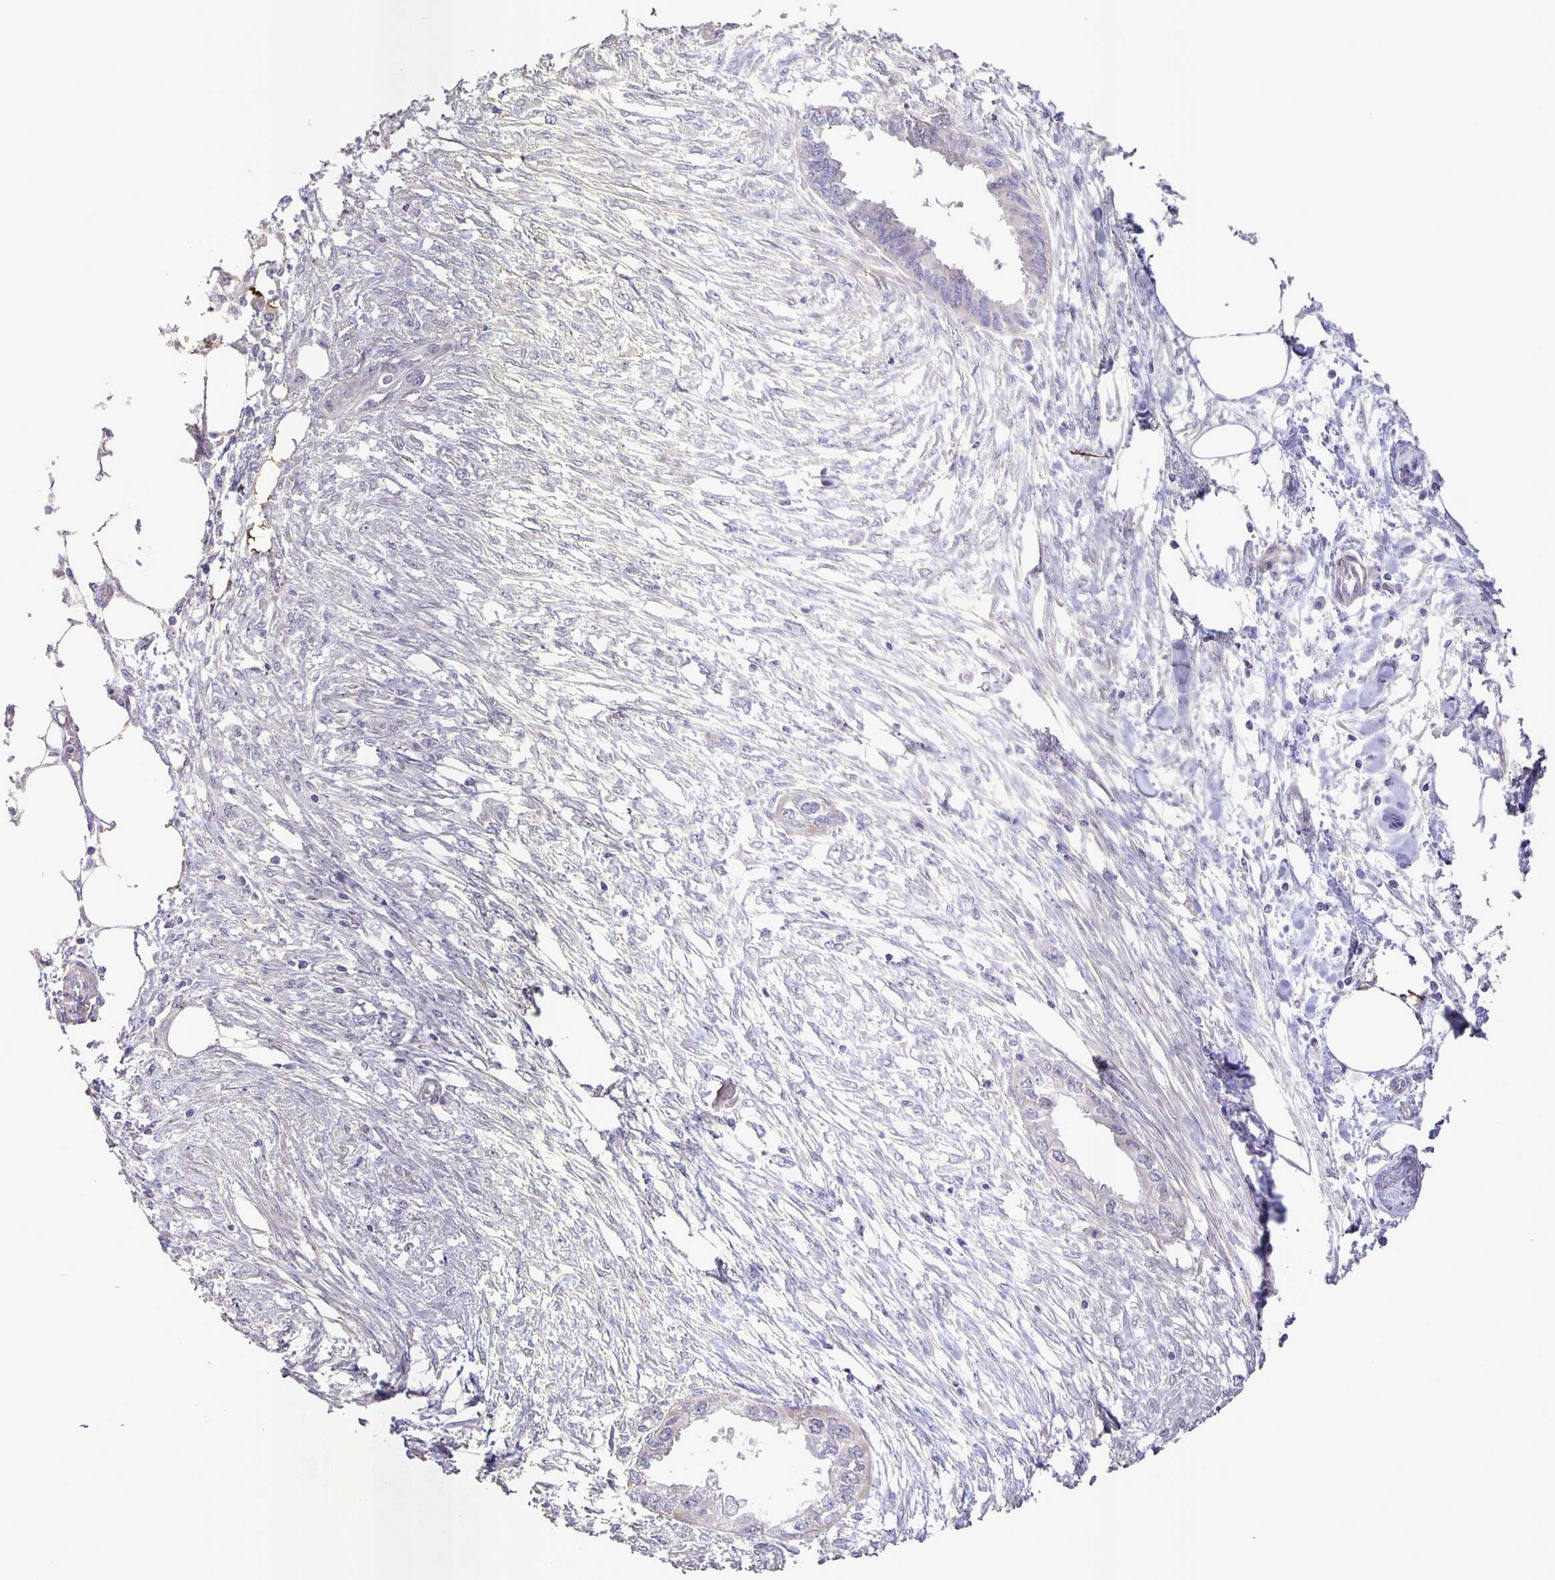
{"staining": {"intensity": "negative", "quantity": "none", "location": "none"}, "tissue": "endometrial cancer", "cell_type": "Tumor cells", "image_type": "cancer", "snomed": [{"axis": "morphology", "description": "Adenocarcinoma, NOS"}, {"axis": "morphology", "description": "Adenocarcinoma, metastatic, NOS"}, {"axis": "topography", "description": "Adipose tissue"}, {"axis": "topography", "description": "Endometrium"}], "caption": "Immunohistochemistry (IHC) of metastatic adenocarcinoma (endometrial) exhibits no expression in tumor cells.", "gene": "SRCIN1", "patient": {"sex": "female", "age": 67}}